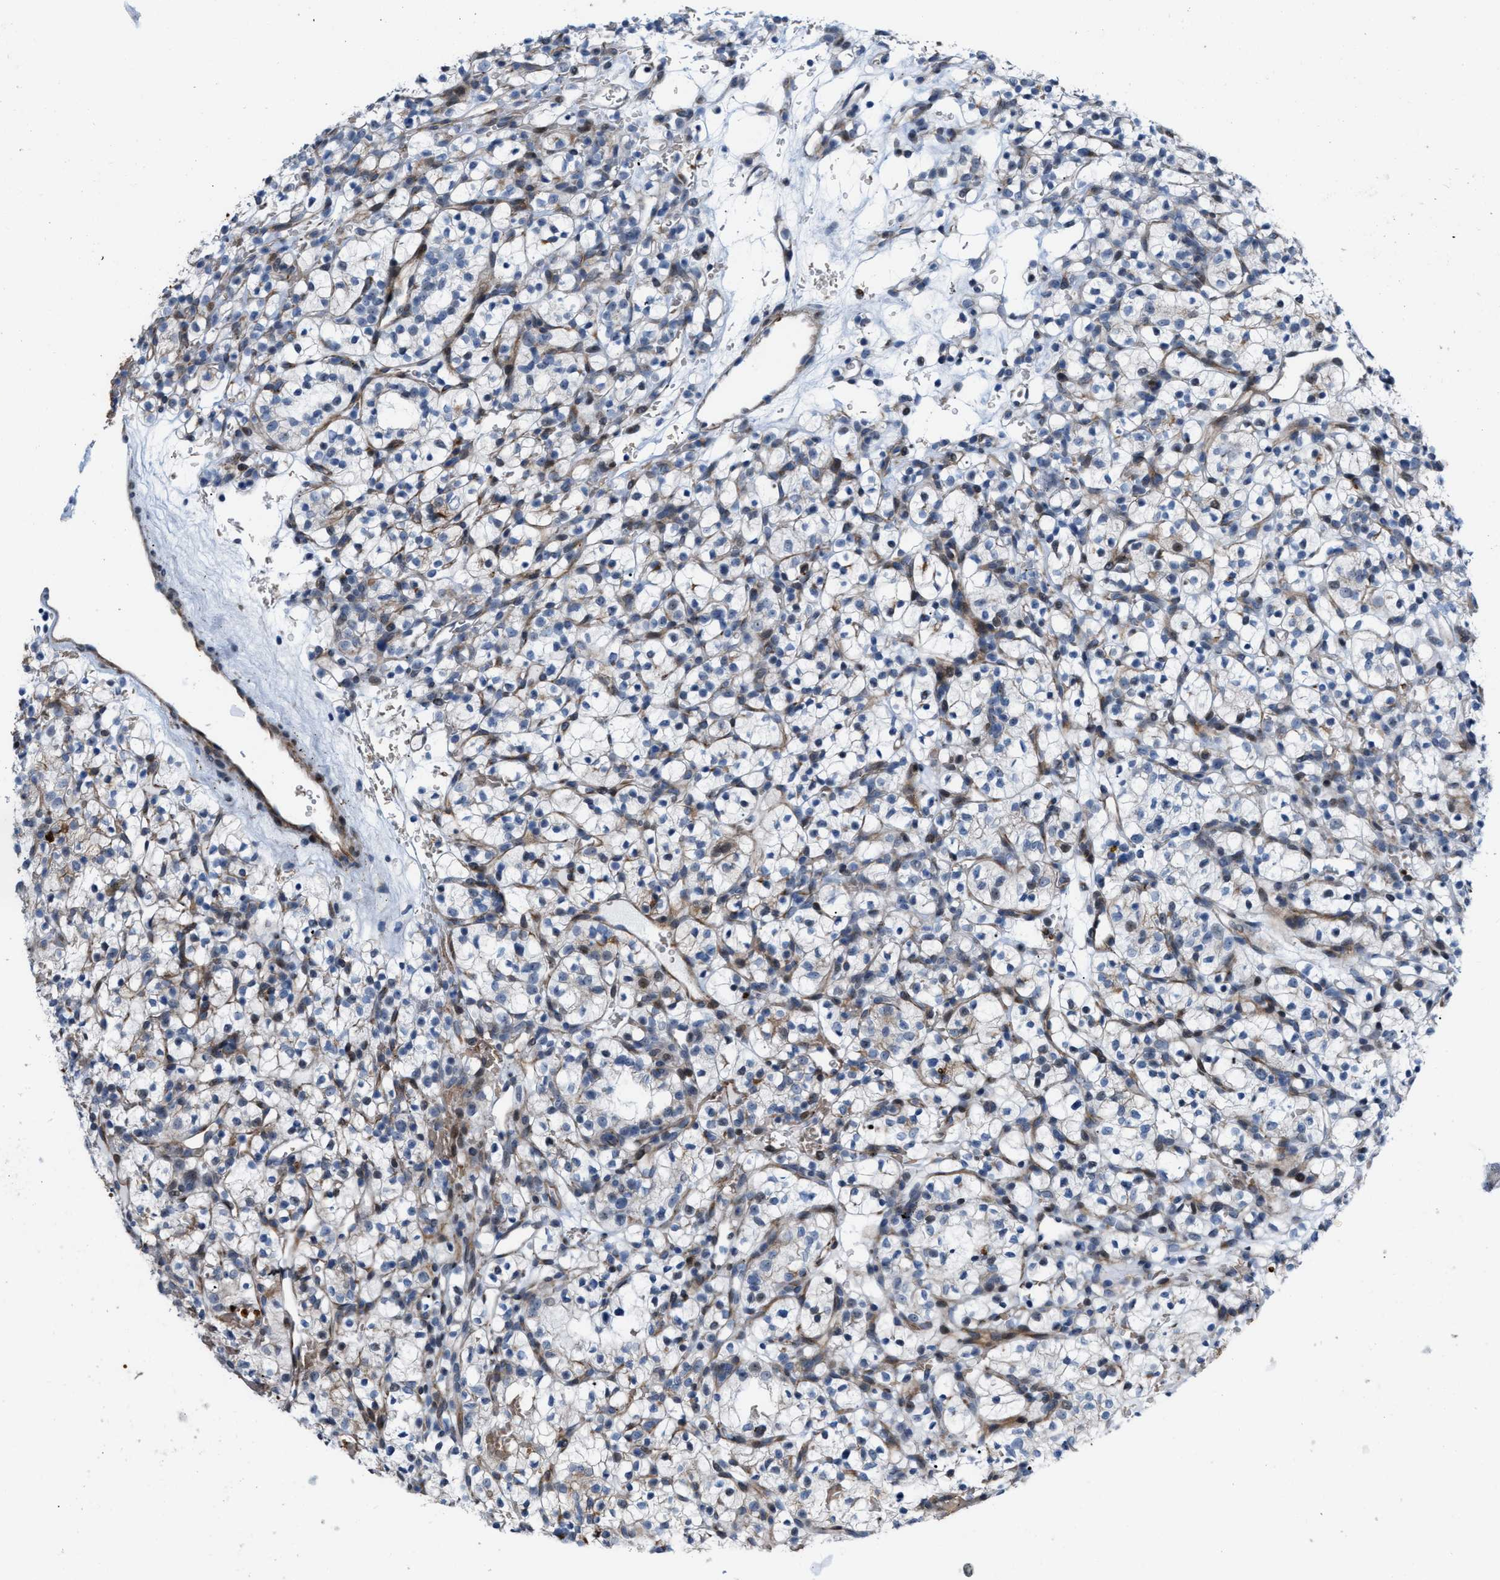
{"staining": {"intensity": "weak", "quantity": "<25%", "location": "cytoplasmic/membranous"}, "tissue": "renal cancer", "cell_type": "Tumor cells", "image_type": "cancer", "snomed": [{"axis": "morphology", "description": "Adenocarcinoma, NOS"}, {"axis": "topography", "description": "Kidney"}], "caption": "Immunohistochemistry image of human renal cancer (adenocarcinoma) stained for a protein (brown), which reveals no positivity in tumor cells.", "gene": "POLR1F", "patient": {"sex": "female", "age": 57}}